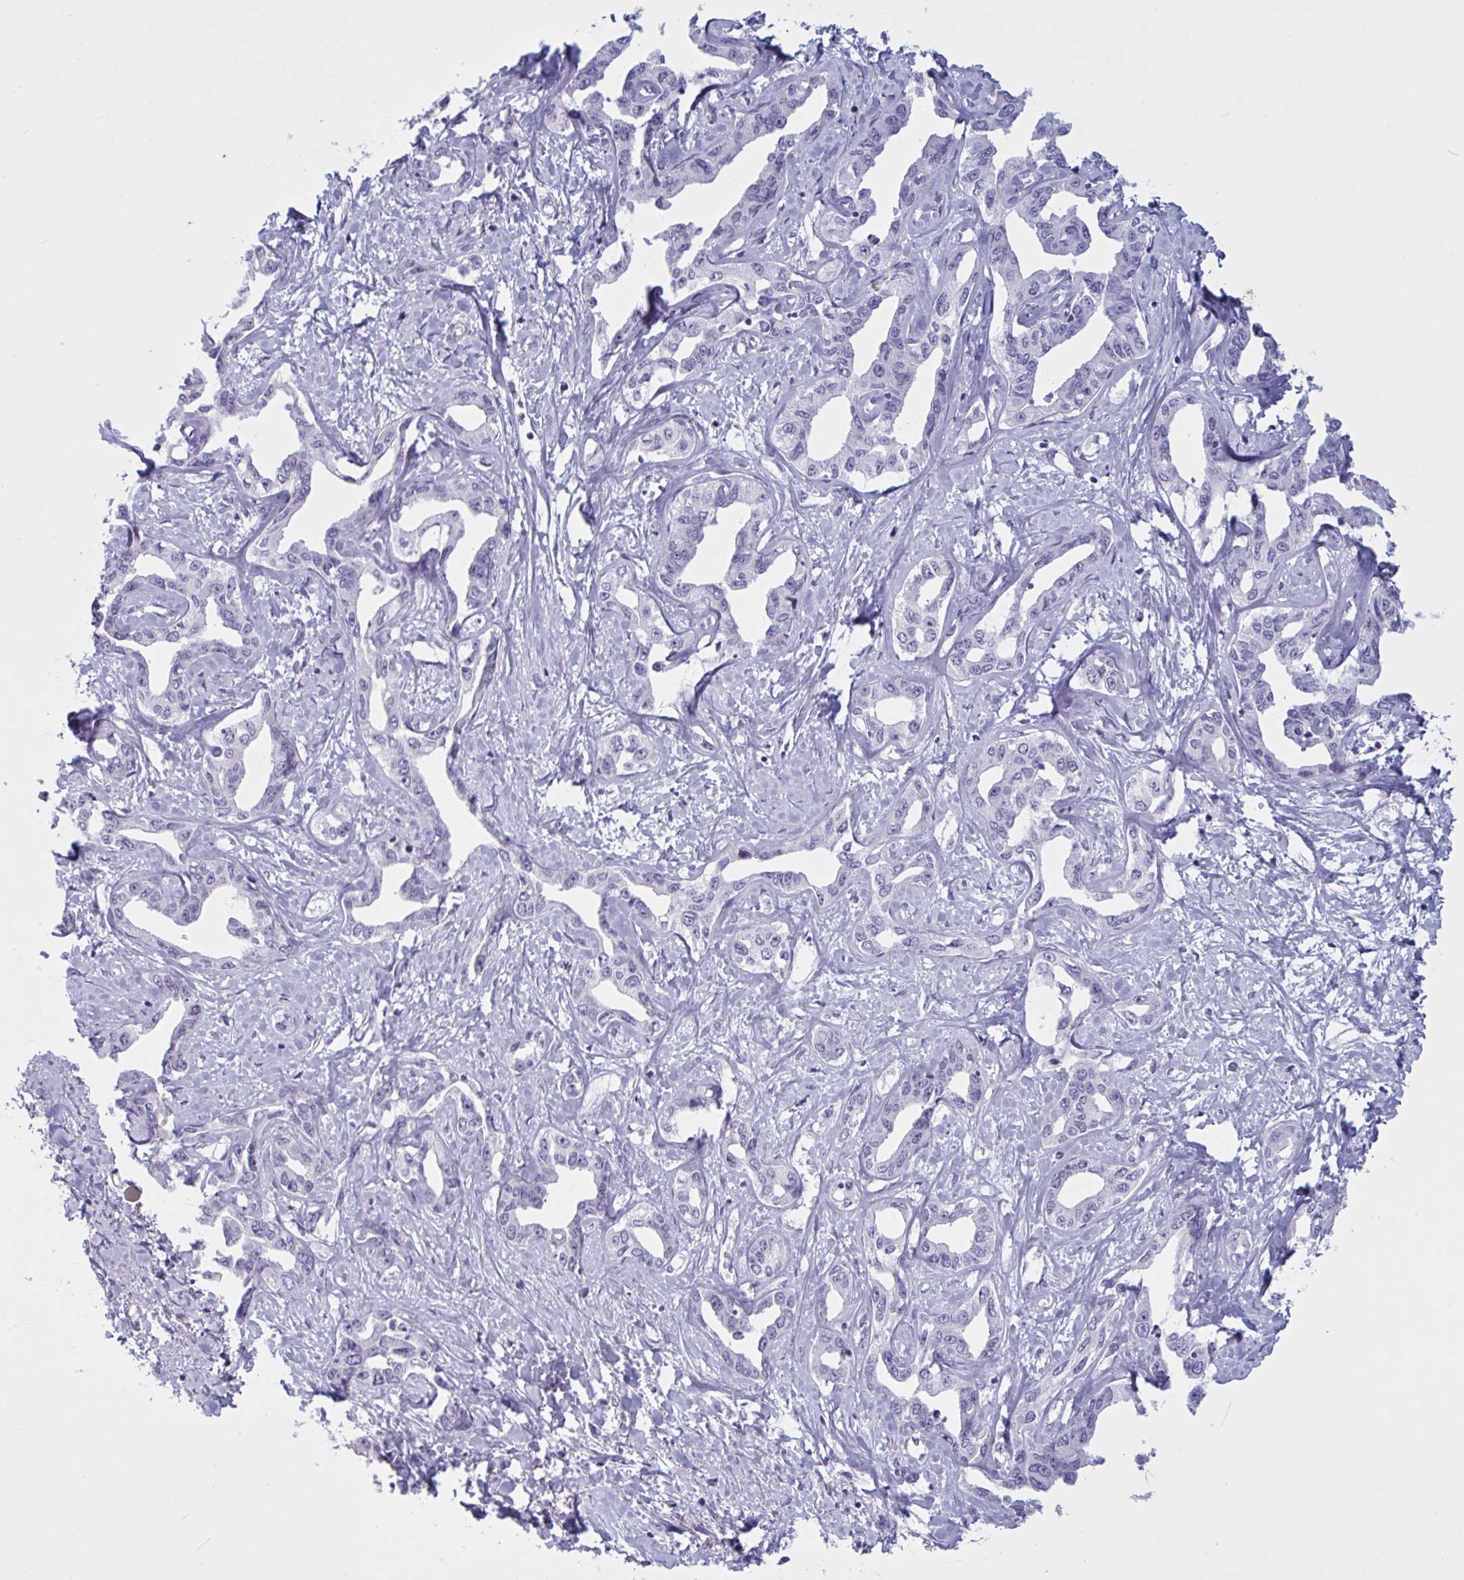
{"staining": {"intensity": "negative", "quantity": "none", "location": "none"}, "tissue": "liver cancer", "cell_type": "Tumor cells", "image_type": "cancer", "snomed": [{"axis": "morphology", "description": "Cholangiocarcinoma"}, {"axis": "topography", "description": "Liver"}], "caption": "The immunohistochemistry (IHC) micrograph has no significant positivity in tumor cells of liver cancer tissue.", "gene": "OR1L3", "patient": {"sex": "male", "age": 59}}